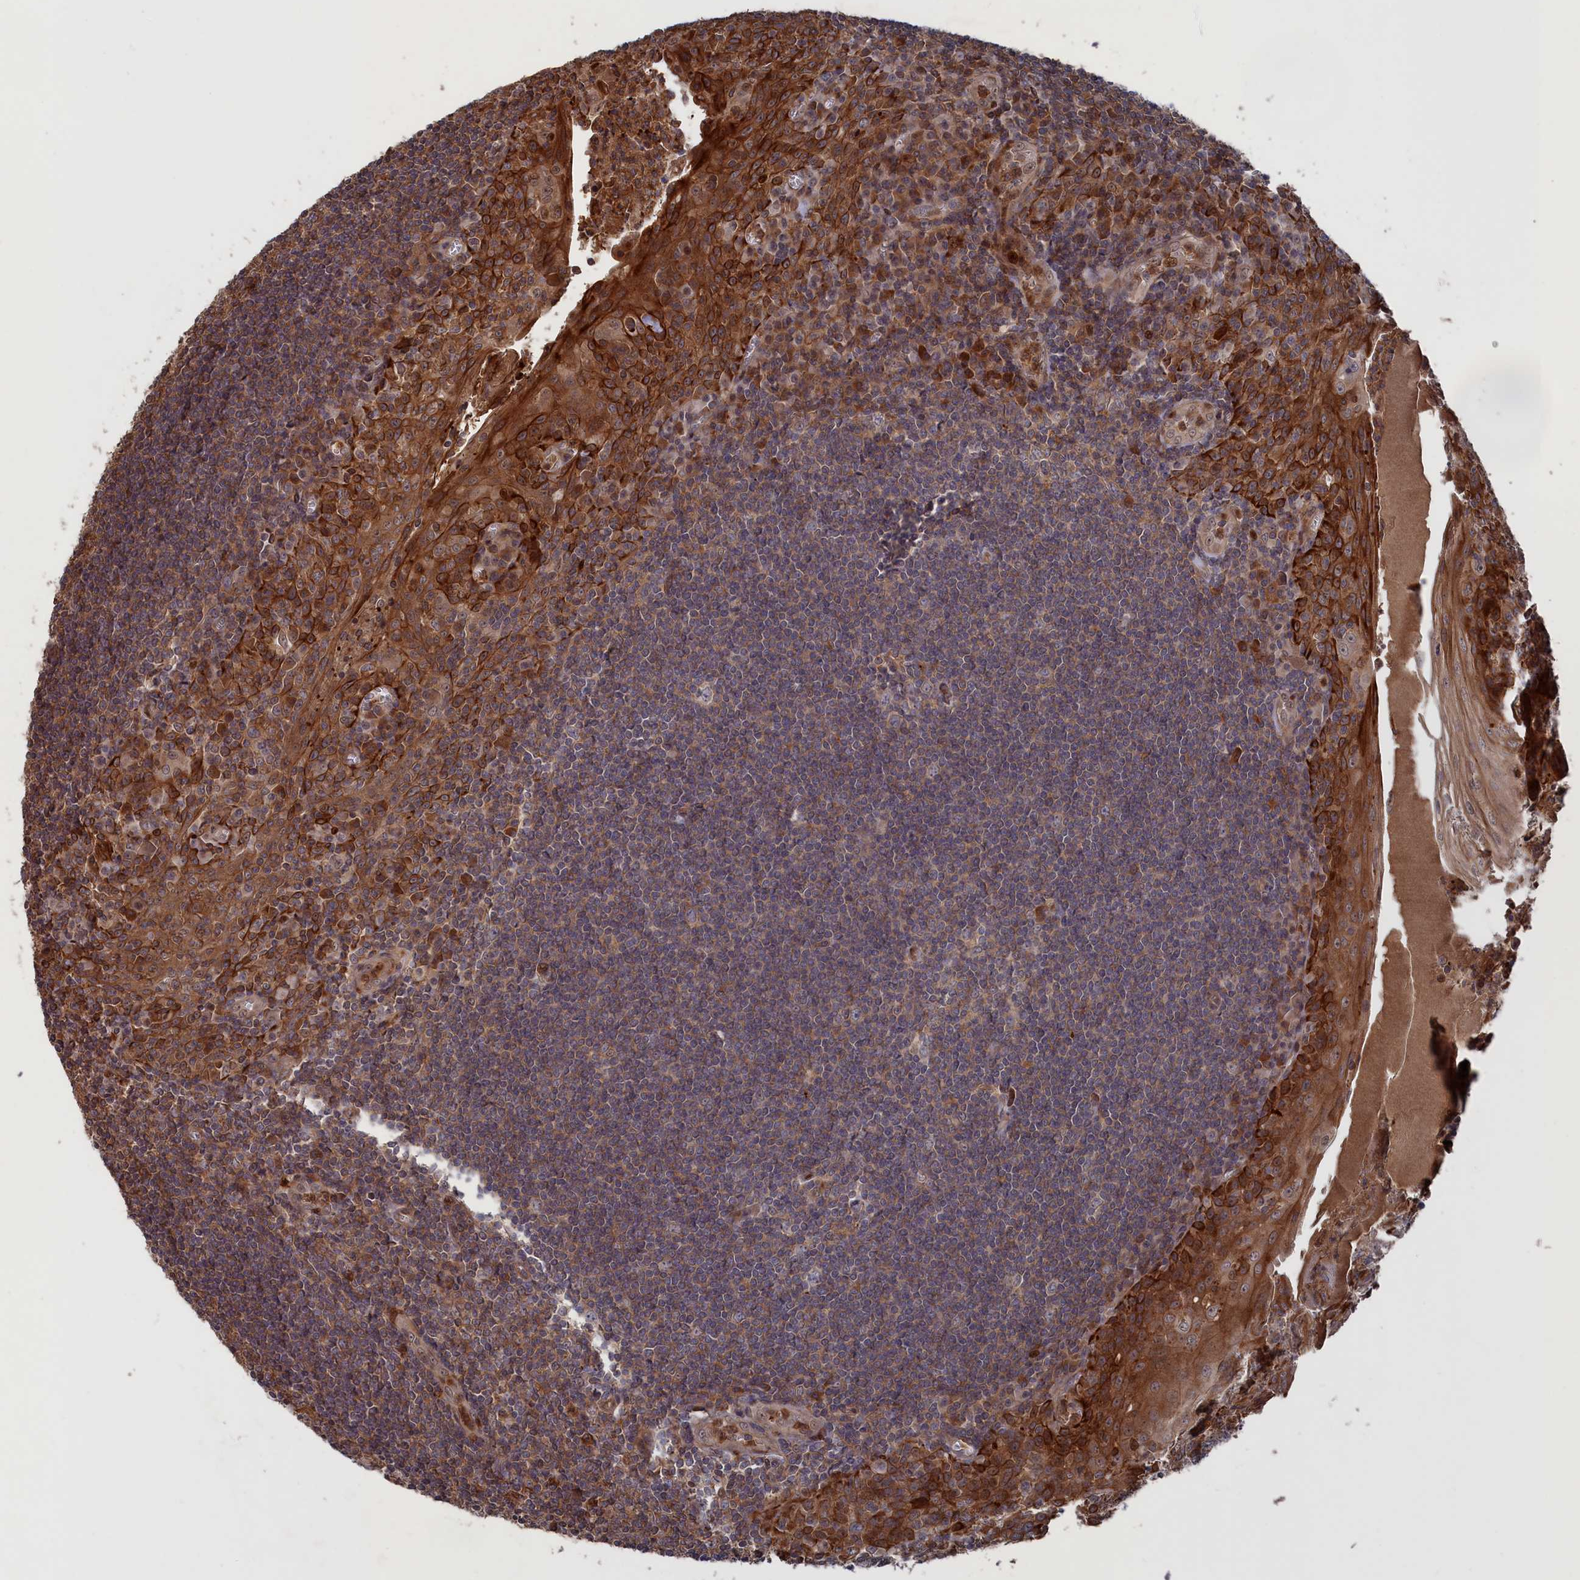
{"staining": {"intensity": "moderate", "quantity": "<25%", "location": "cytoplasmic/membranous"}, "tissue": "tonsil", "cell_type": "Germinal center cells", "image_type": "normal", "snomed": [{"axis": "morphology", "description": "Normal tissue, NOS"}, {"axis": "topography", "description": "Tonsil"}], "caption": "Tonsil stained with DAB immunohistochemistry (IHC) reveals low levels of moderate cytoplasmic/membranous positivity in approximately <25% of germinal center cells.", "gene": "PLA2G15", "patient": {"sex": "male", "age": 27}}